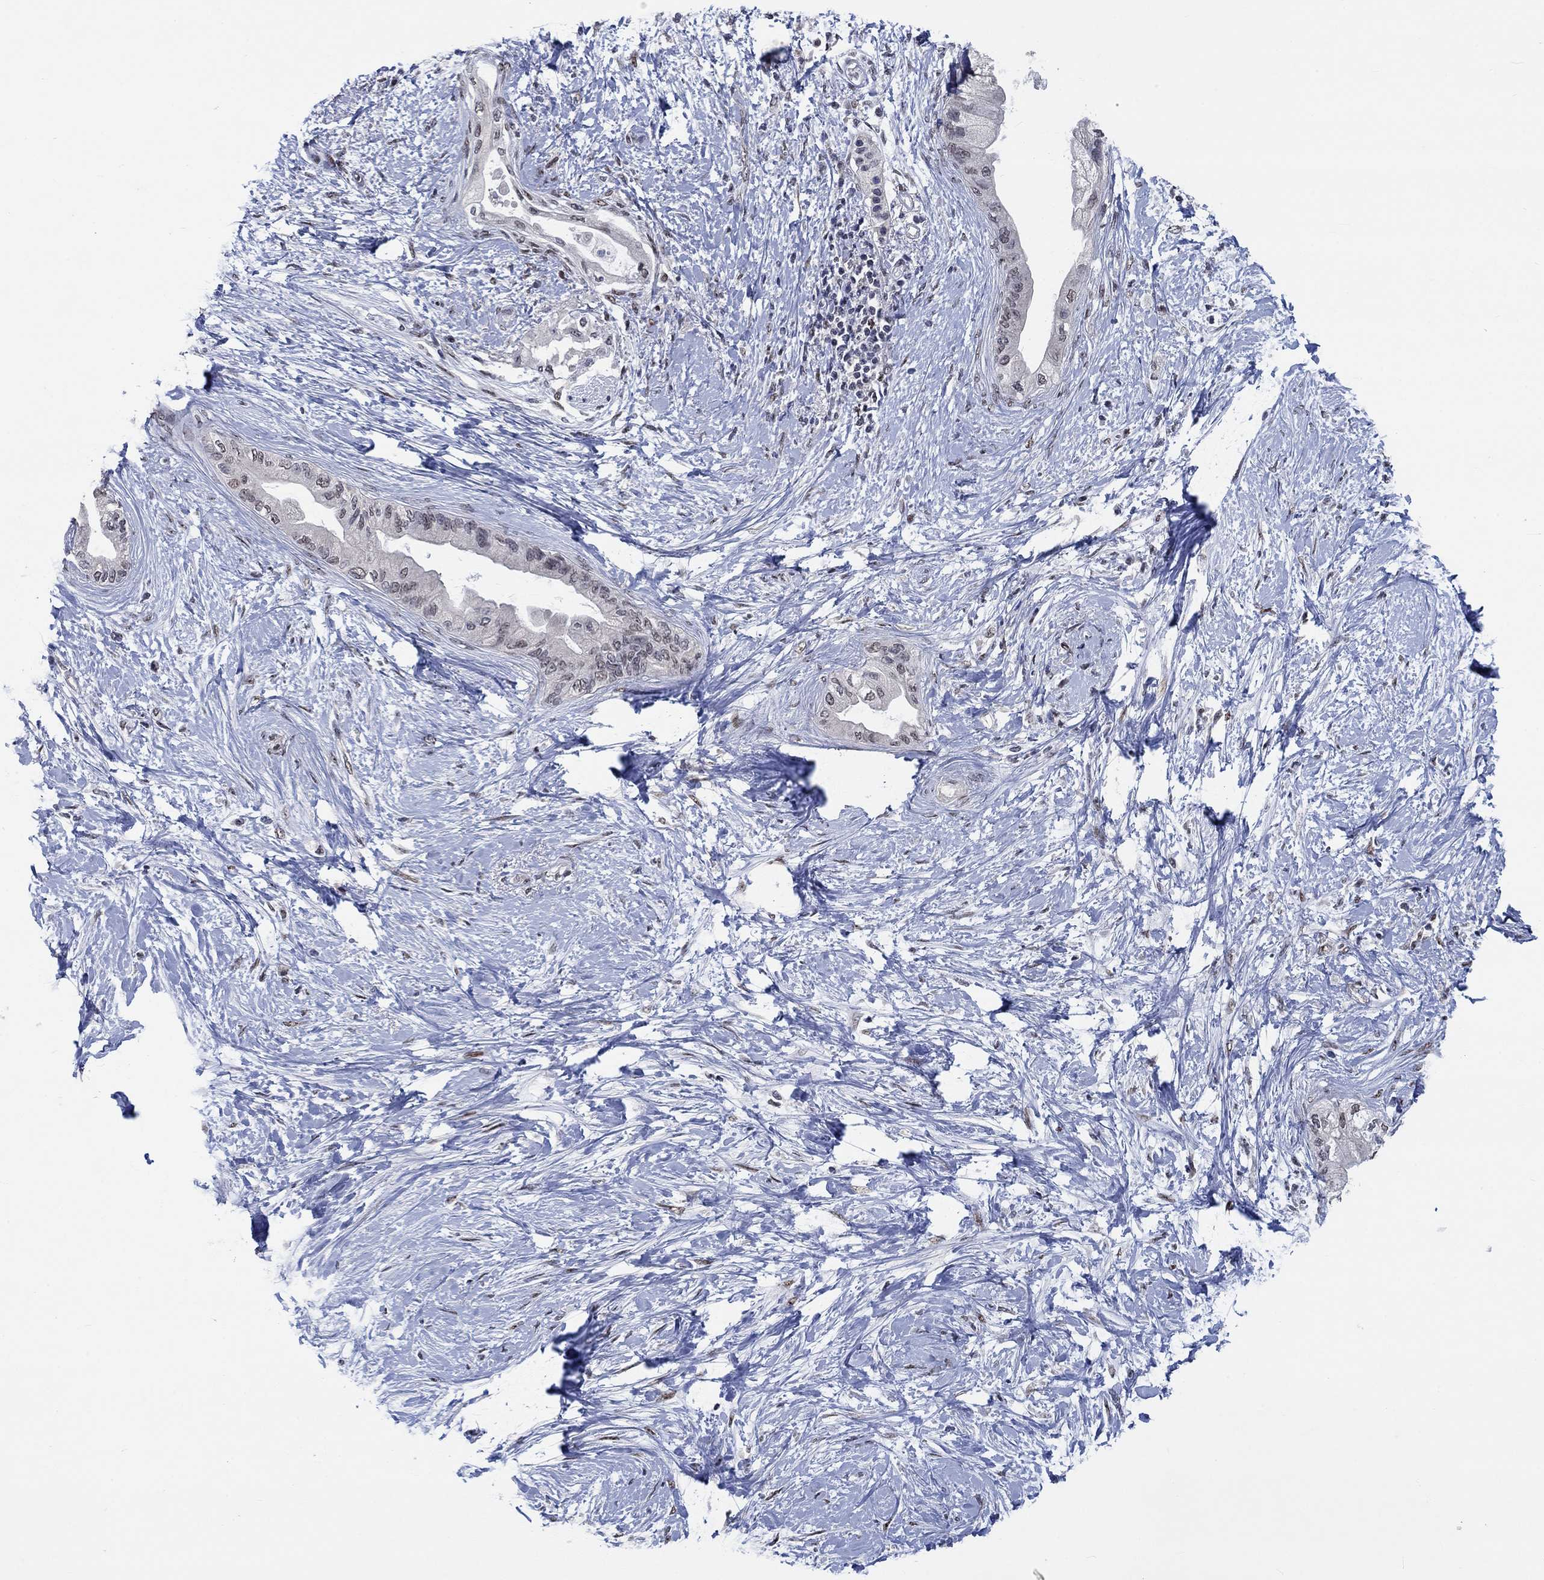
{"staining": {"intensity": "weak", "quantity": "<25%", "location": "nuclear"}, "tissue": "pancreatic cancer", "cell_type": "Tumor cells", "image_type": "cancer", "snomed": [{"axis": "morphology", "description": "Normal tissue, NOS"}, {"axis": "morphology", "description": "Adenocarcinoma, NOS"}, {"axis": "topography", "description": "Pancreas"}, {"axis": "topography", "description": "Duodenum"}], "caption": "Immunohistochemistry image of neoplastic tissue: adenocarcinoma (pancreatic) stained with DAB exhibits no significant protein expression in tumor cells.", "gene": "HTN1", "patient": {"sex": "female", "age": 60}}